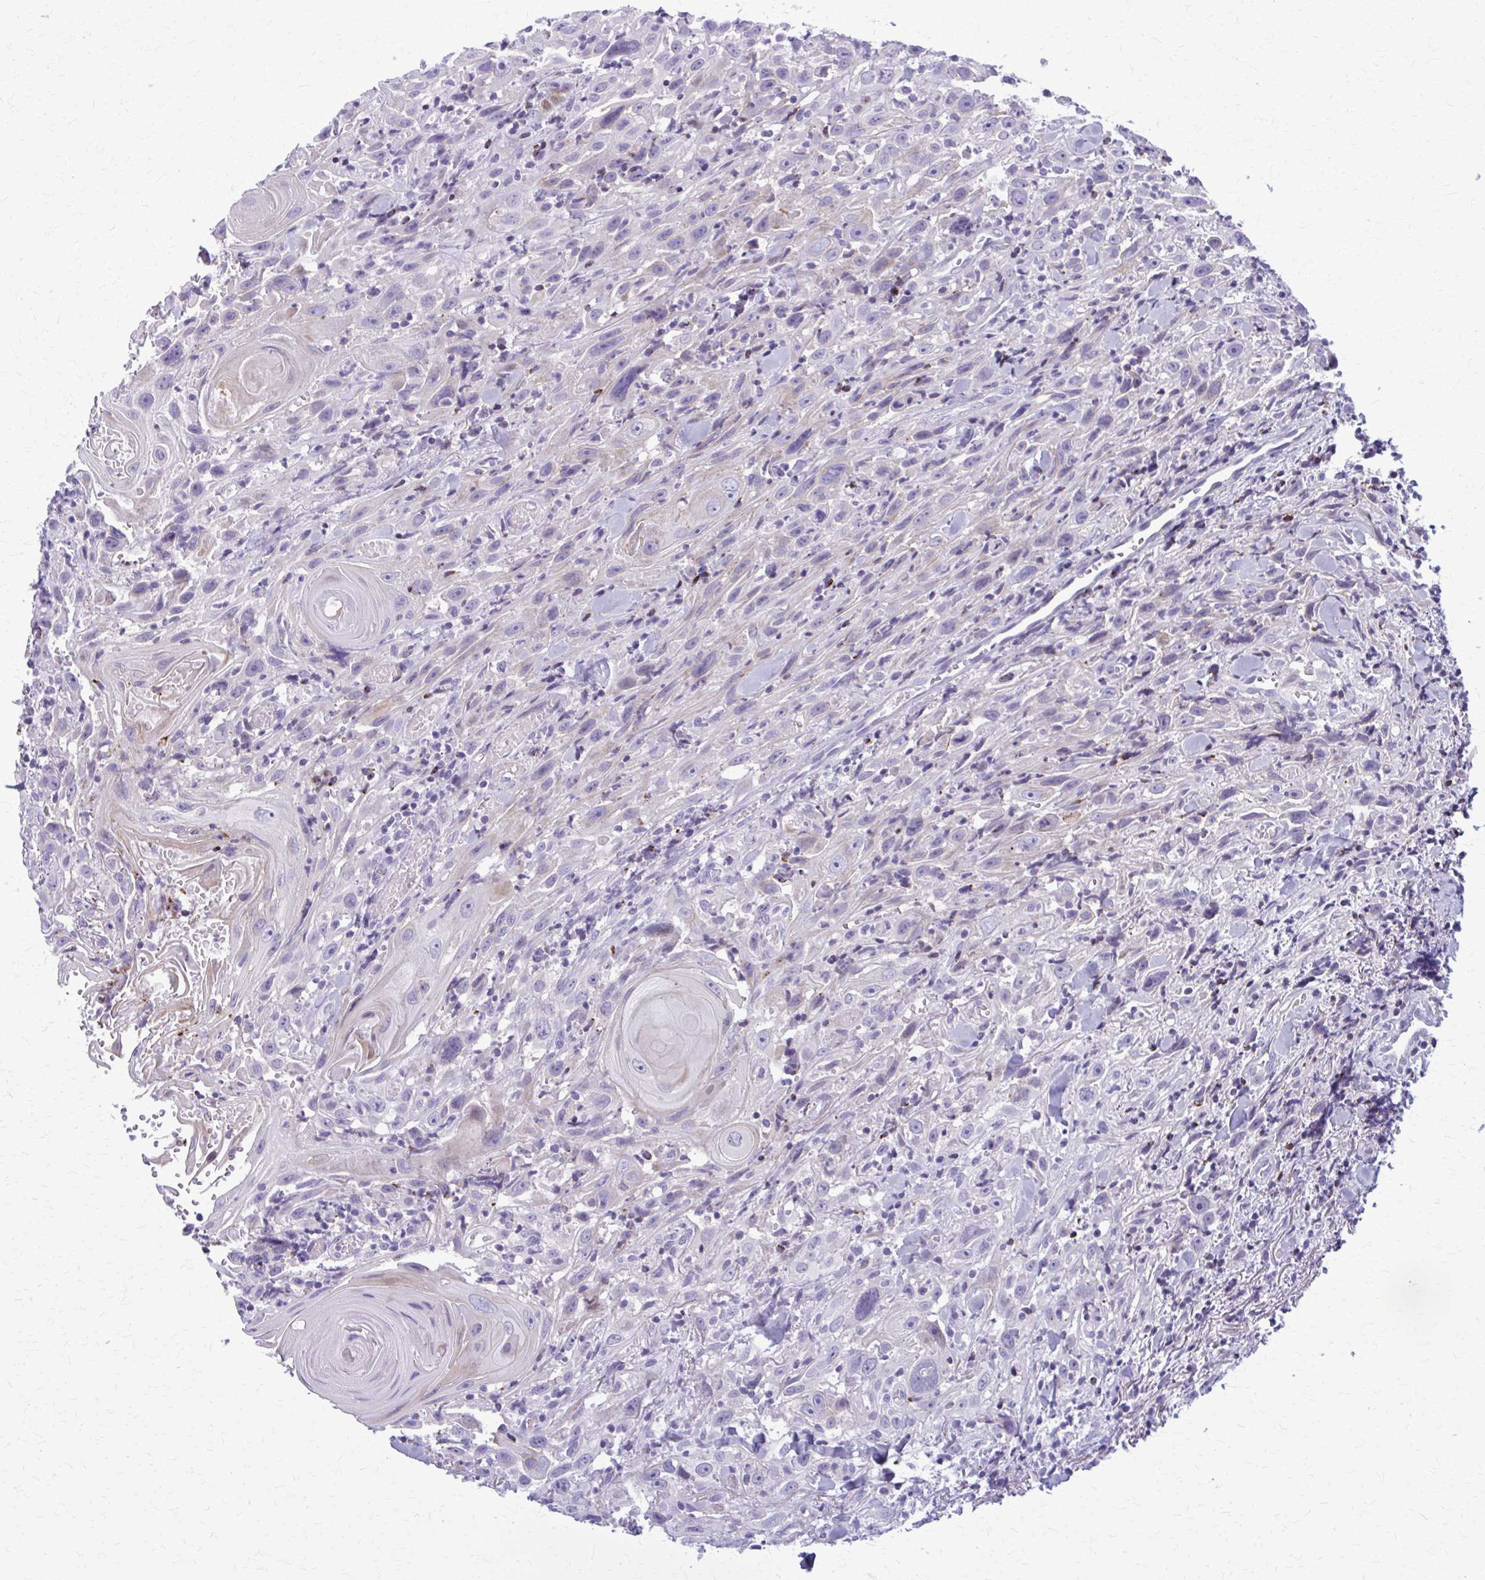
{"staining": {"intensity": "negative", "quantity": "none", "location": "none"}, "tissue": "head and neck cancer", "cell_type": "Tumor cells", "image_type": "cancer", "snomed": [{"axis": "morphology", "description": "Squamous cell carcinoma, NOS"}, {"axis": "topography", "description": "Head-Neck"}], "caption": "Tumor cells are negative for protein expression in human head and neck cancer (squamous cell carcinoma).", "gene": "PEDS1", "patient": {"sex": "female", "age": 95}}